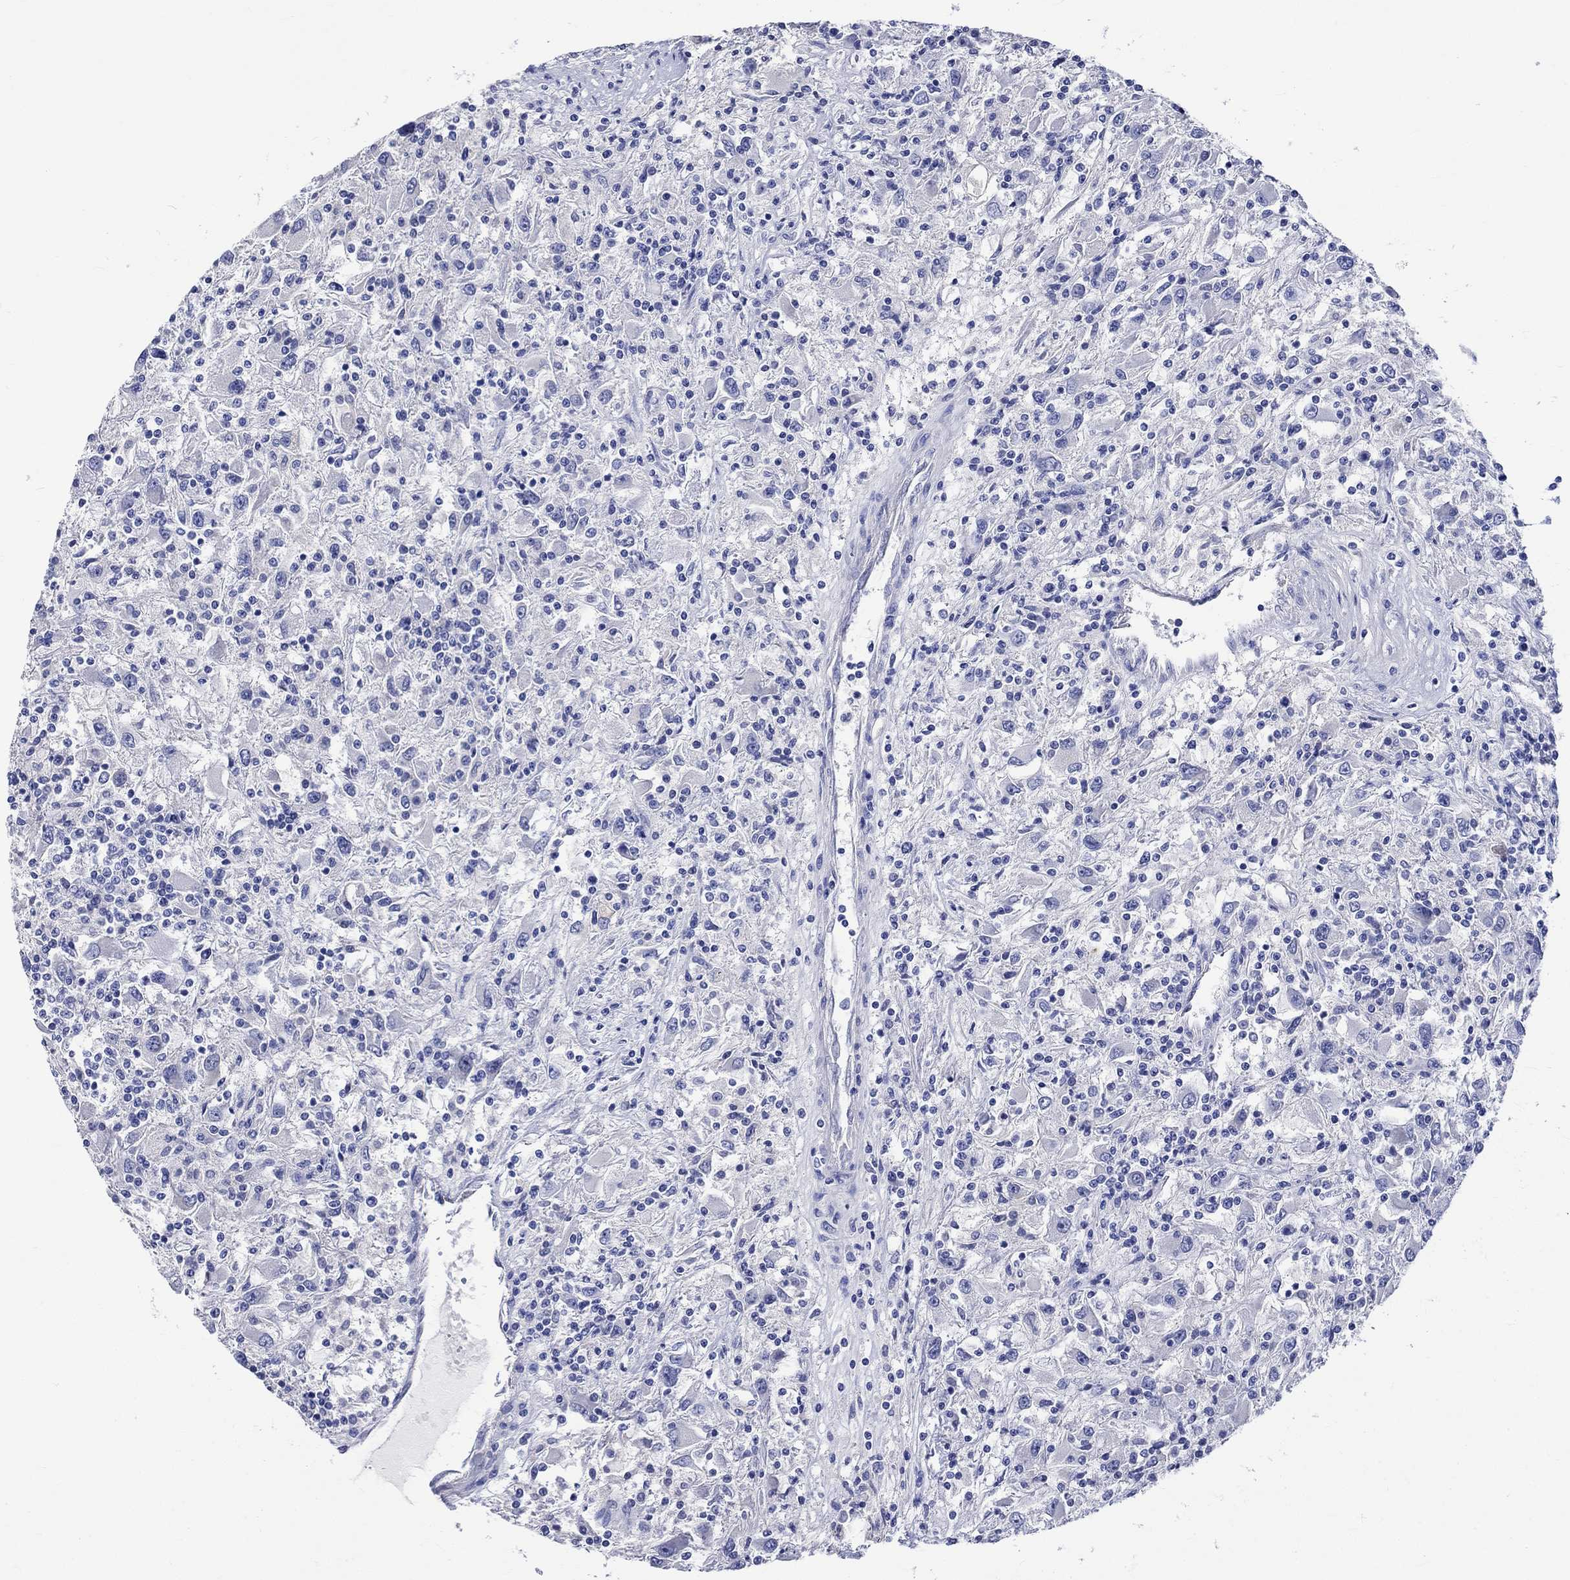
{"staining": {"intensity": "negative", "quantity": "none", "location": "none"}, "tissue": "renal cancer", "cell_type": "Tumor cells", "image_type": "cancer", "snomed": [{"axis": "morphology", "description": "Adenocarcinoma, NOS"}, {"axis": "topography", "description": "Kidney"}], "caption": "The photomicrograph demonstrates no staining of tumor cells in renal cancer.", "gene": "KLHL35", "patient": {"sex": "female", "age": 67}}